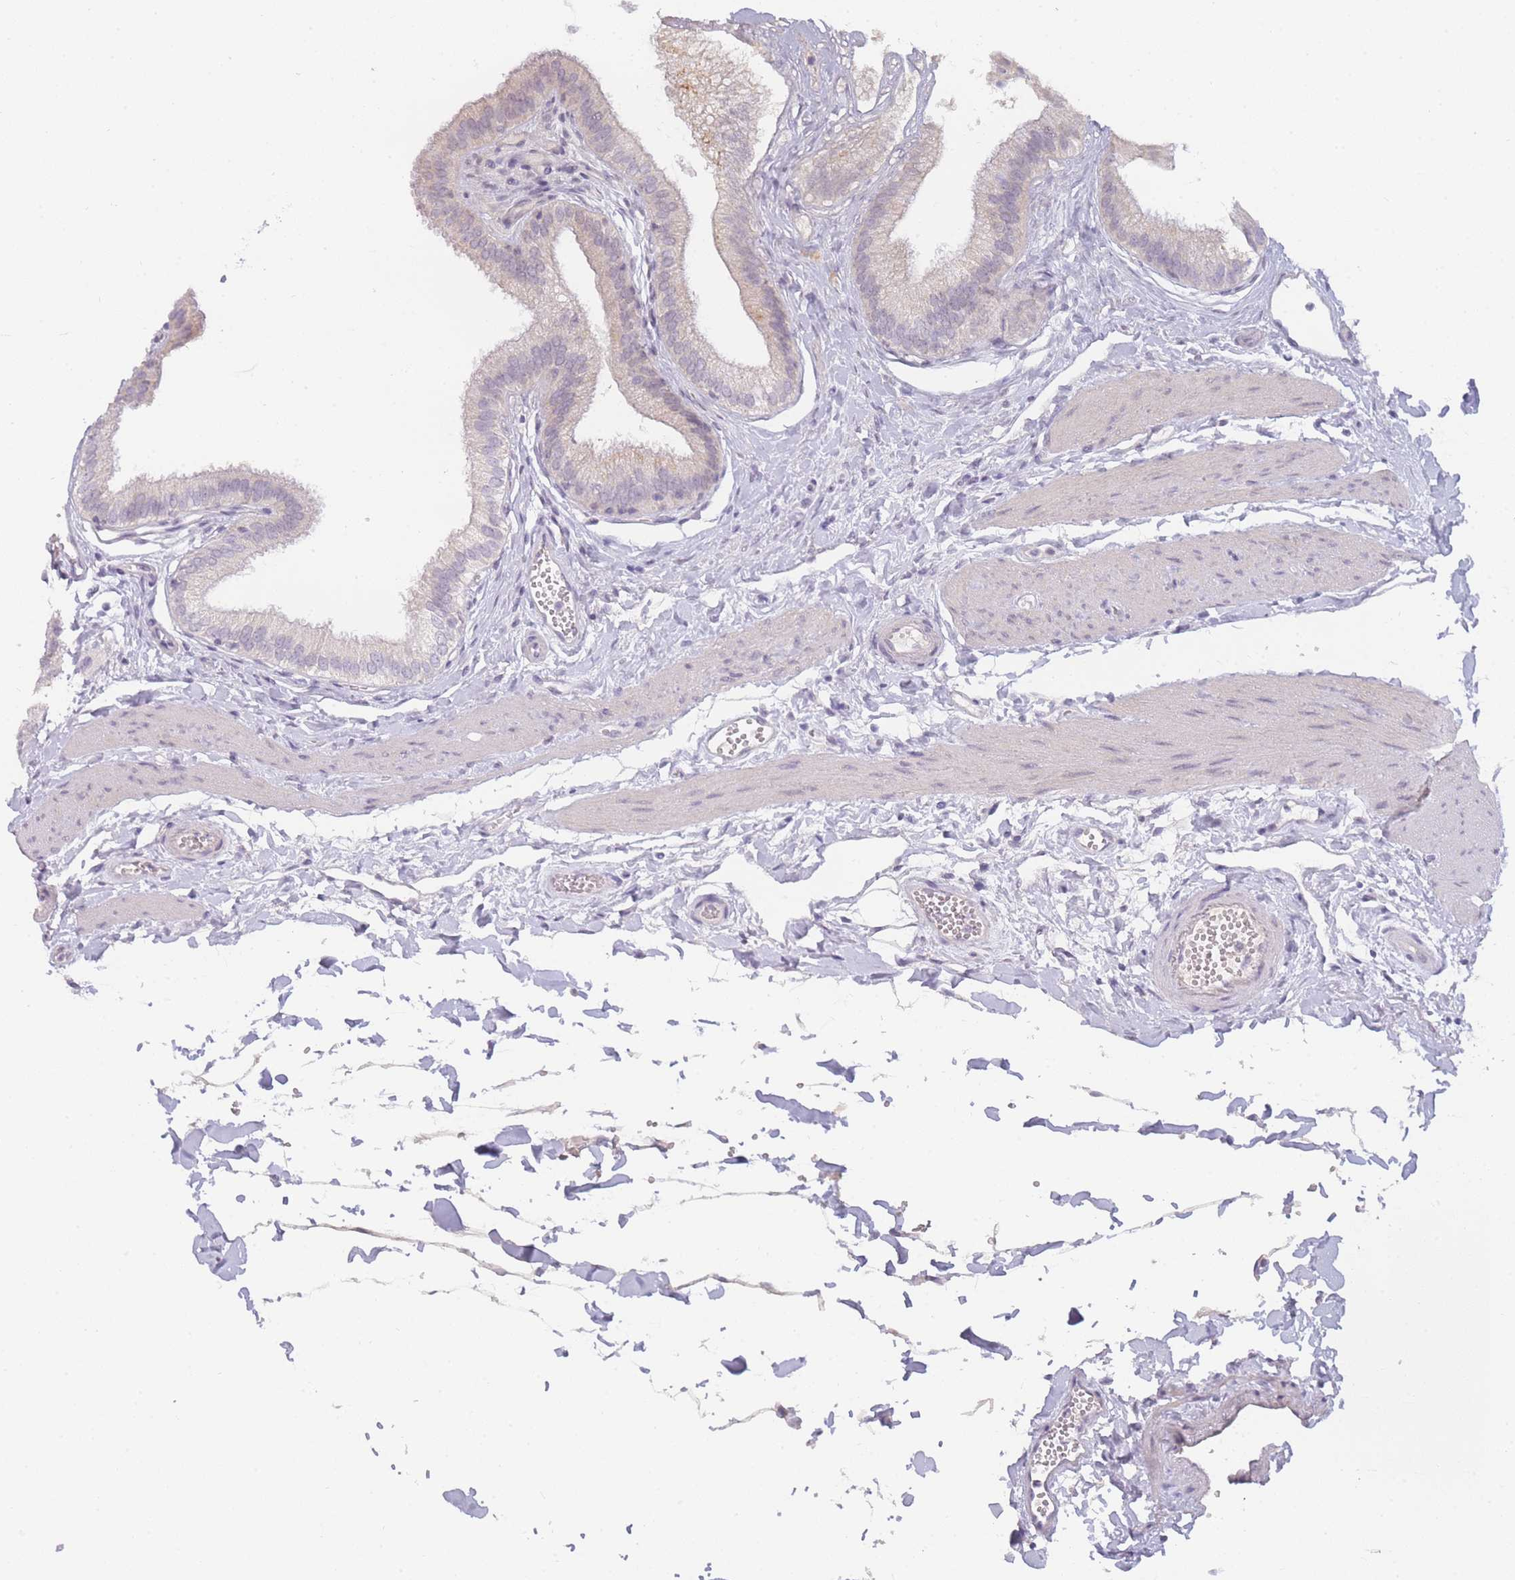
{"staining": {"intensity": "negative", "quantity": "none", "location": "none"}, "tissue": "gallbladder", "cell_type": "Glandular cells", "image_type": "normal", "snomed": [{"axis": "morphology", "description": "Normal tissue, NOS"}, {"axis": "topography", "description": "Gallbladder"}], "caption": "Immunohistochemistry image of unremarkable human gallbladder stained for a protein (brown), which demonstrates no positivity in glandular cells. Brightfield microscopy of immunohistochemistry (IHC) stained with DAB (3,3'-diaminobenzidine) (brown) and hematoxylin (blue), captured at high magnification.", "gene": "INS", "patient": {"sex": "female", "age": 54}}